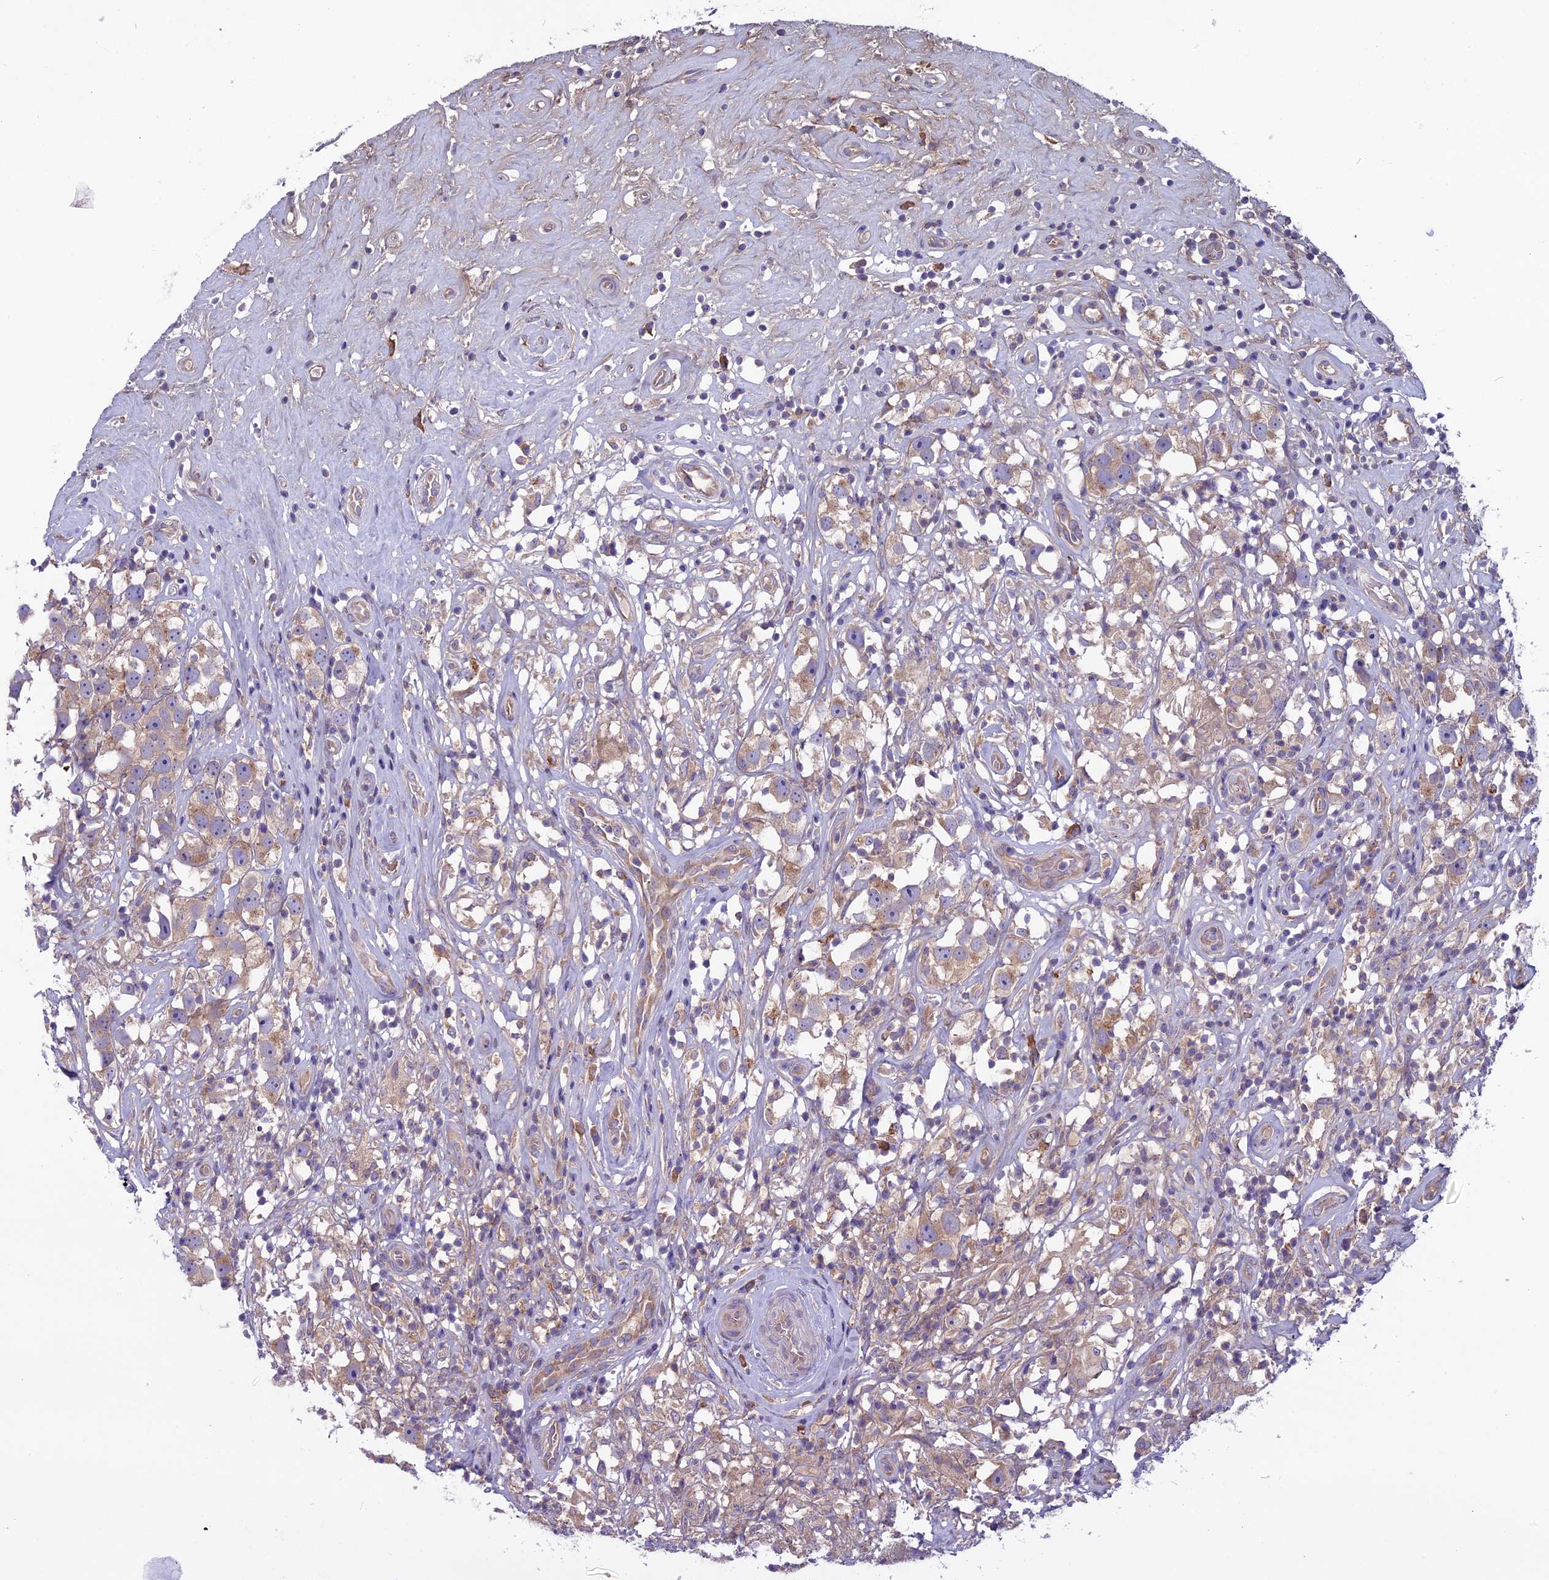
{"staining": {"intensity": "moderate", "quantity": "25%-75%", "location": "cytoplasmic/membranous"}, "tissue": "testis cancer", "cell_type": "Tumor cells", "image_type": "cancer", "snomed": [{"axis": "morphology", "description": "Seminoma, NOS"}, {"axis": "topography", "description": "Testis"}], "caption": "IHC micrograph of human testis cancer (seminoma) stained for a protein (brown), which shows medium levels of moderate cytoplasmic/membranous staining in about 25%-75% of tumor cells.", "gene": "DCTN5", "patient": {"sex": "male", "age": 49}}